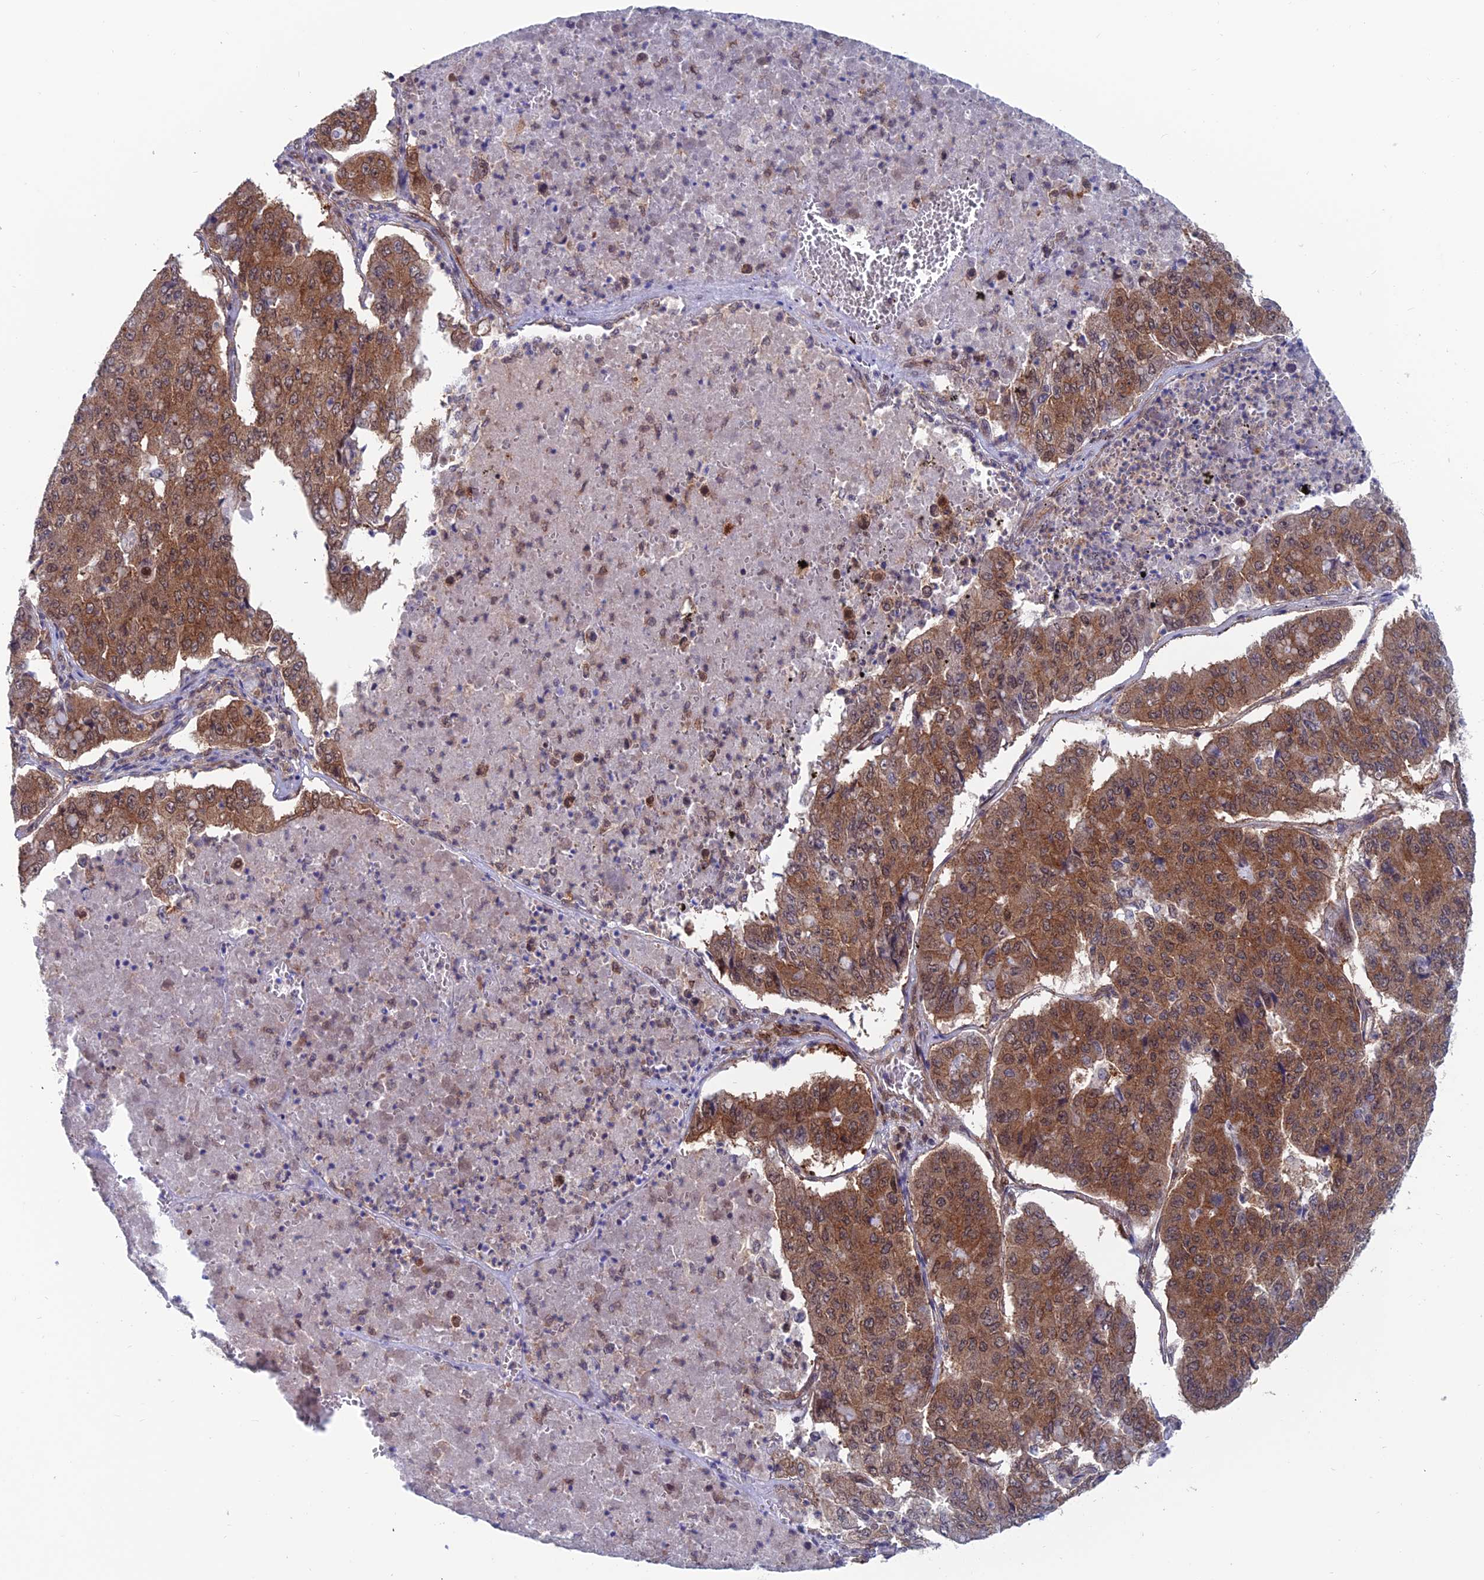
{"staining": {"intensity": "moderate", "quantity": "25%-75%", "location": "cytoplasmic/membranous,nuclear"}, "tissue": "pancreatic cancer", "cell_type": "Tumor cells", "image_type": "cancer", "snomed": [{"axis": "morphology", "description": "Adenocarcinoma, NOS"}, {"axis": "topography", "description": "Pancreas"}], "caption": "Immunohistochemistry (IHC) image of neoplastic tissue: human adenocarcinoma (pancreatic) stained using immunohistochemistry reveals medium levels of moderate protein expression localized specifically in the cytoplasmic/membranous and nuclear of tumor cells, appearing as a cytoplasmic/membranous and nuclear brown color.", "gene": "IGBP1", "patient": {"sex": "male", "age": 50}}